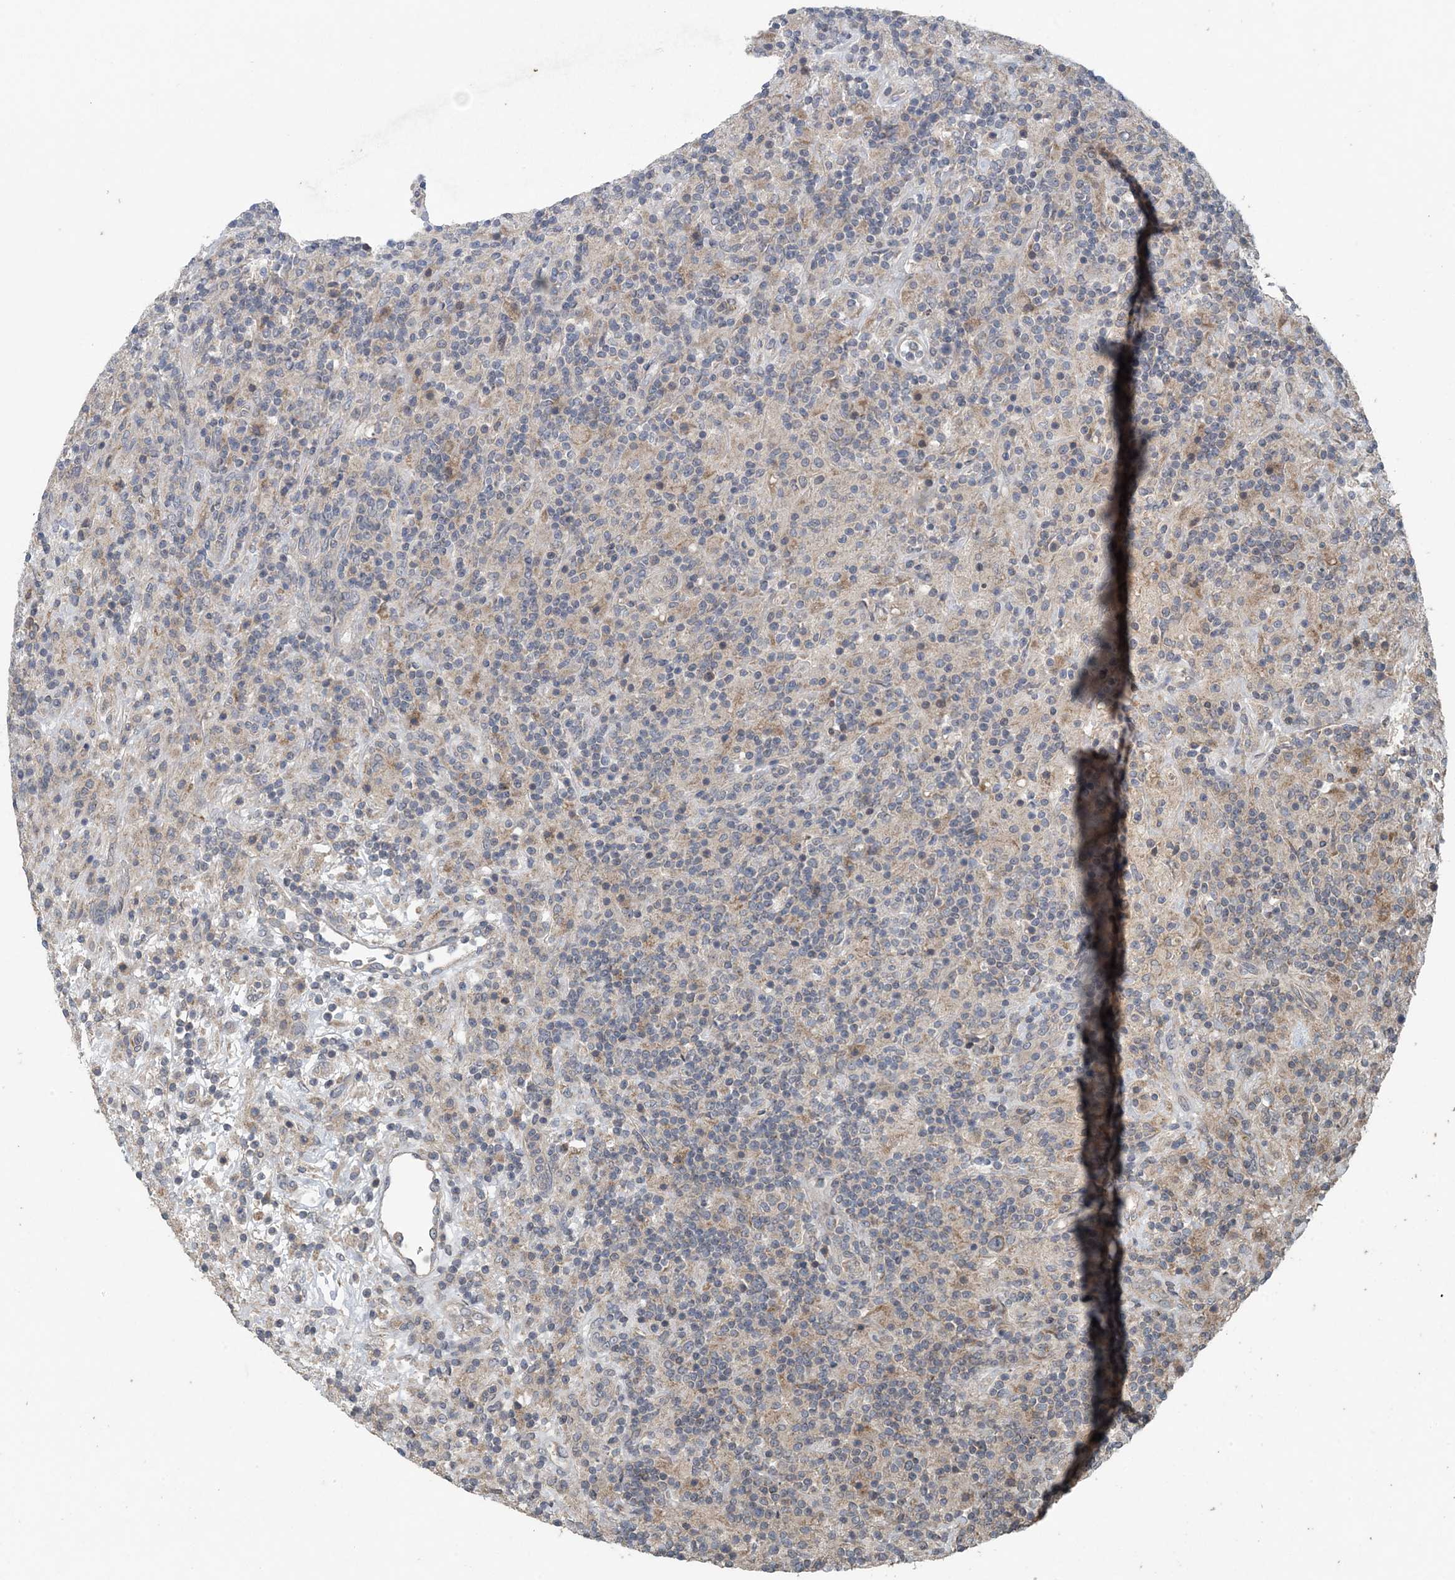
{"staining": {"intensity": "negative", "quantity": "none", "location": "none"}, "tissue": "lymphoma", "cell_type": "Tumor cells", "image_type": "cancer", "snomed": [{"axis": "morphology", "description": "Hodgkin's disease, NOS"}, {"axis": "topography", "description": "Lymph node"}], "caption": "A high-resolution micrograph shows immunohistochemistry (IHC) staining of lymphoma, which demonstrates no significant staining in tumor cells.", "gene": "MYO9B", "patient": {"sex": "male", "age": 70}}